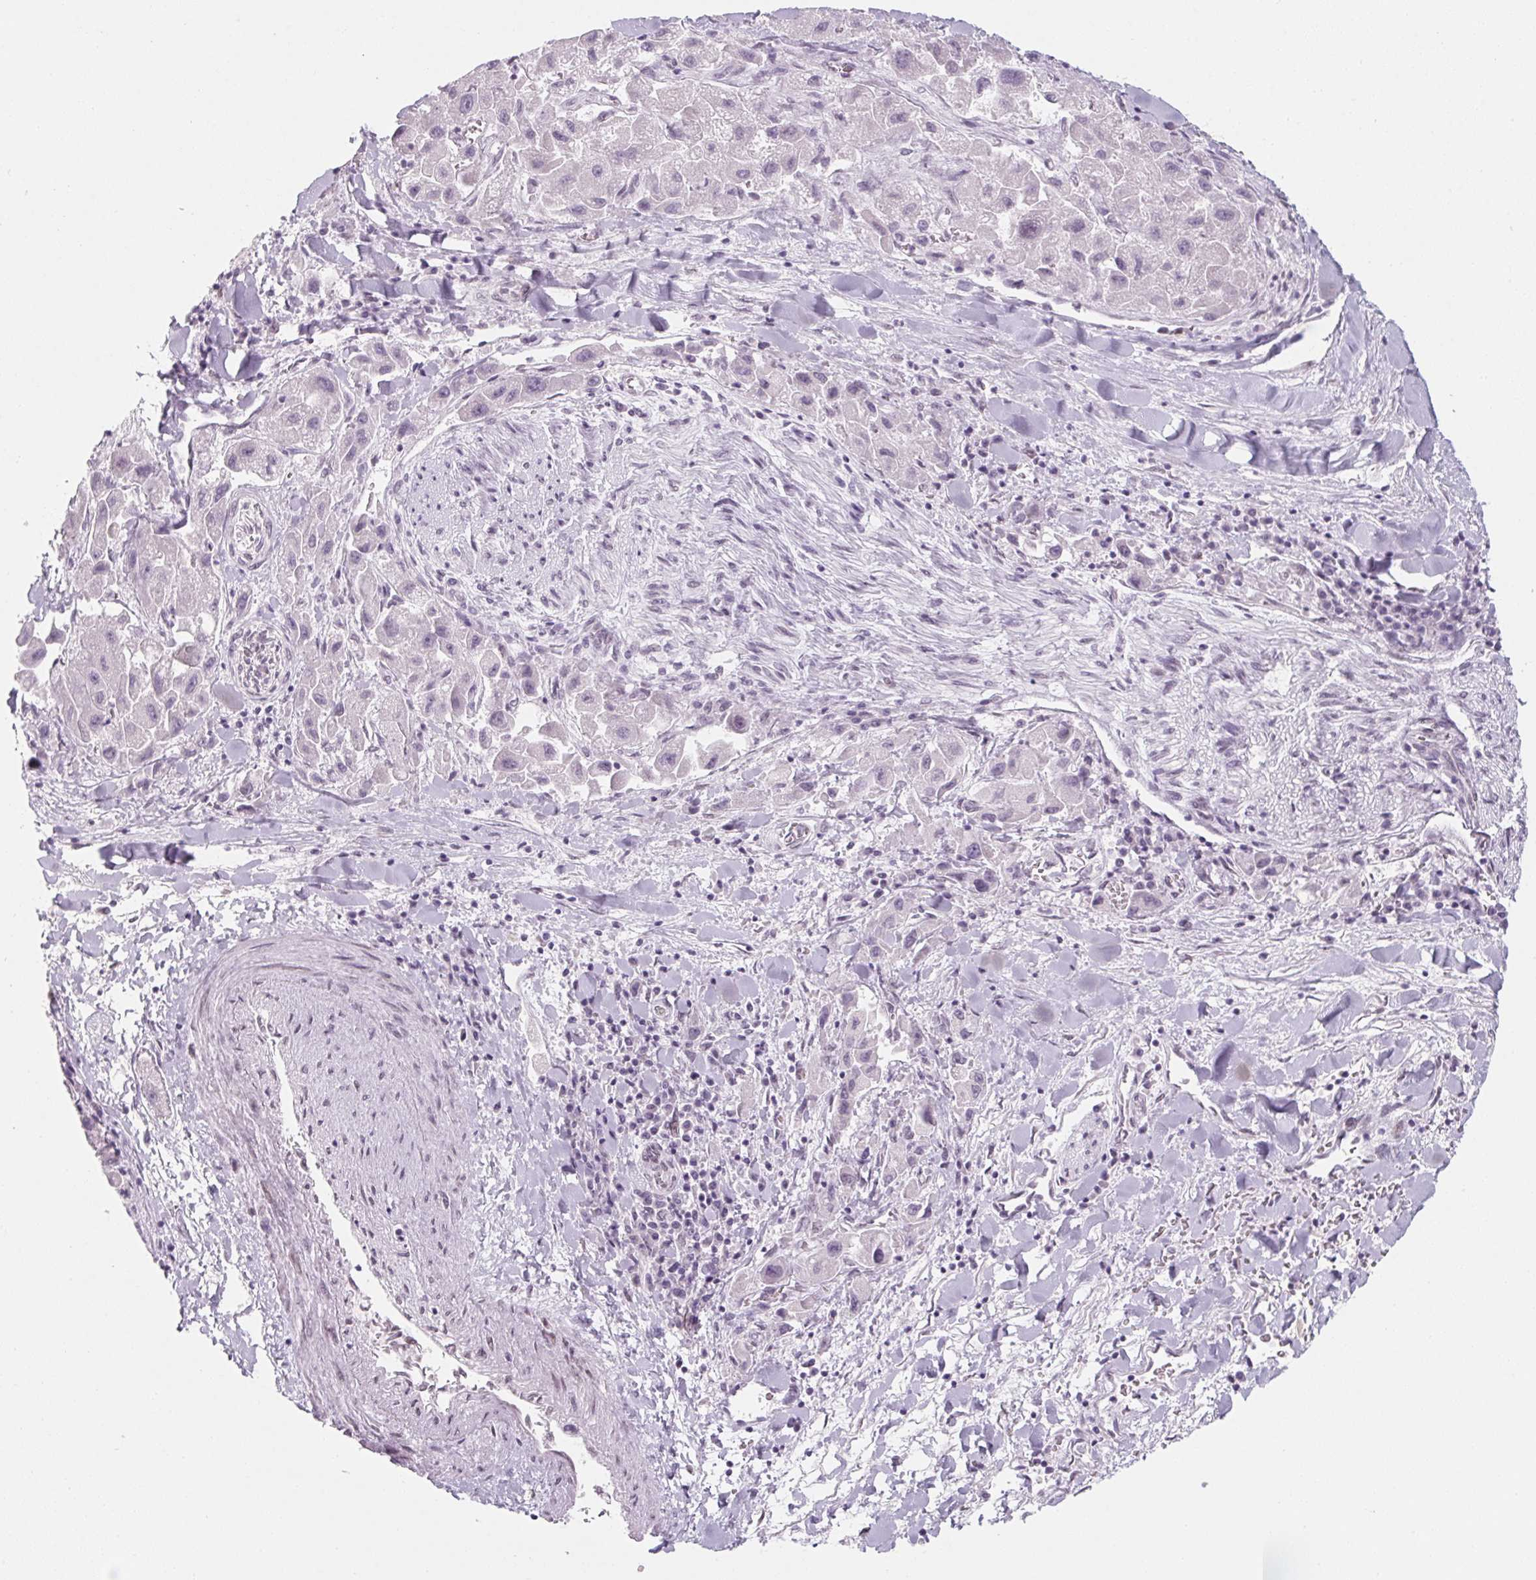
{"staining": {"intensity": "negative", "quantity": "none", "location": "none"}, "tissue": "liver cancer", "cell_type": "Tumor cells", "image_type": "cancer", "snomed": [{"axis": "morphology", "description": "Carcinoma, Hepatocellular, NOS"}, {"axis": "topography", "description": "Liver"}], "caption": "The photomicrograph shows no significant staining in tumor cells of liver cancer (hepatocellular carcinoma).", "gene": "KCNQ2", "patient": {"sex": "male", "age": 24}}